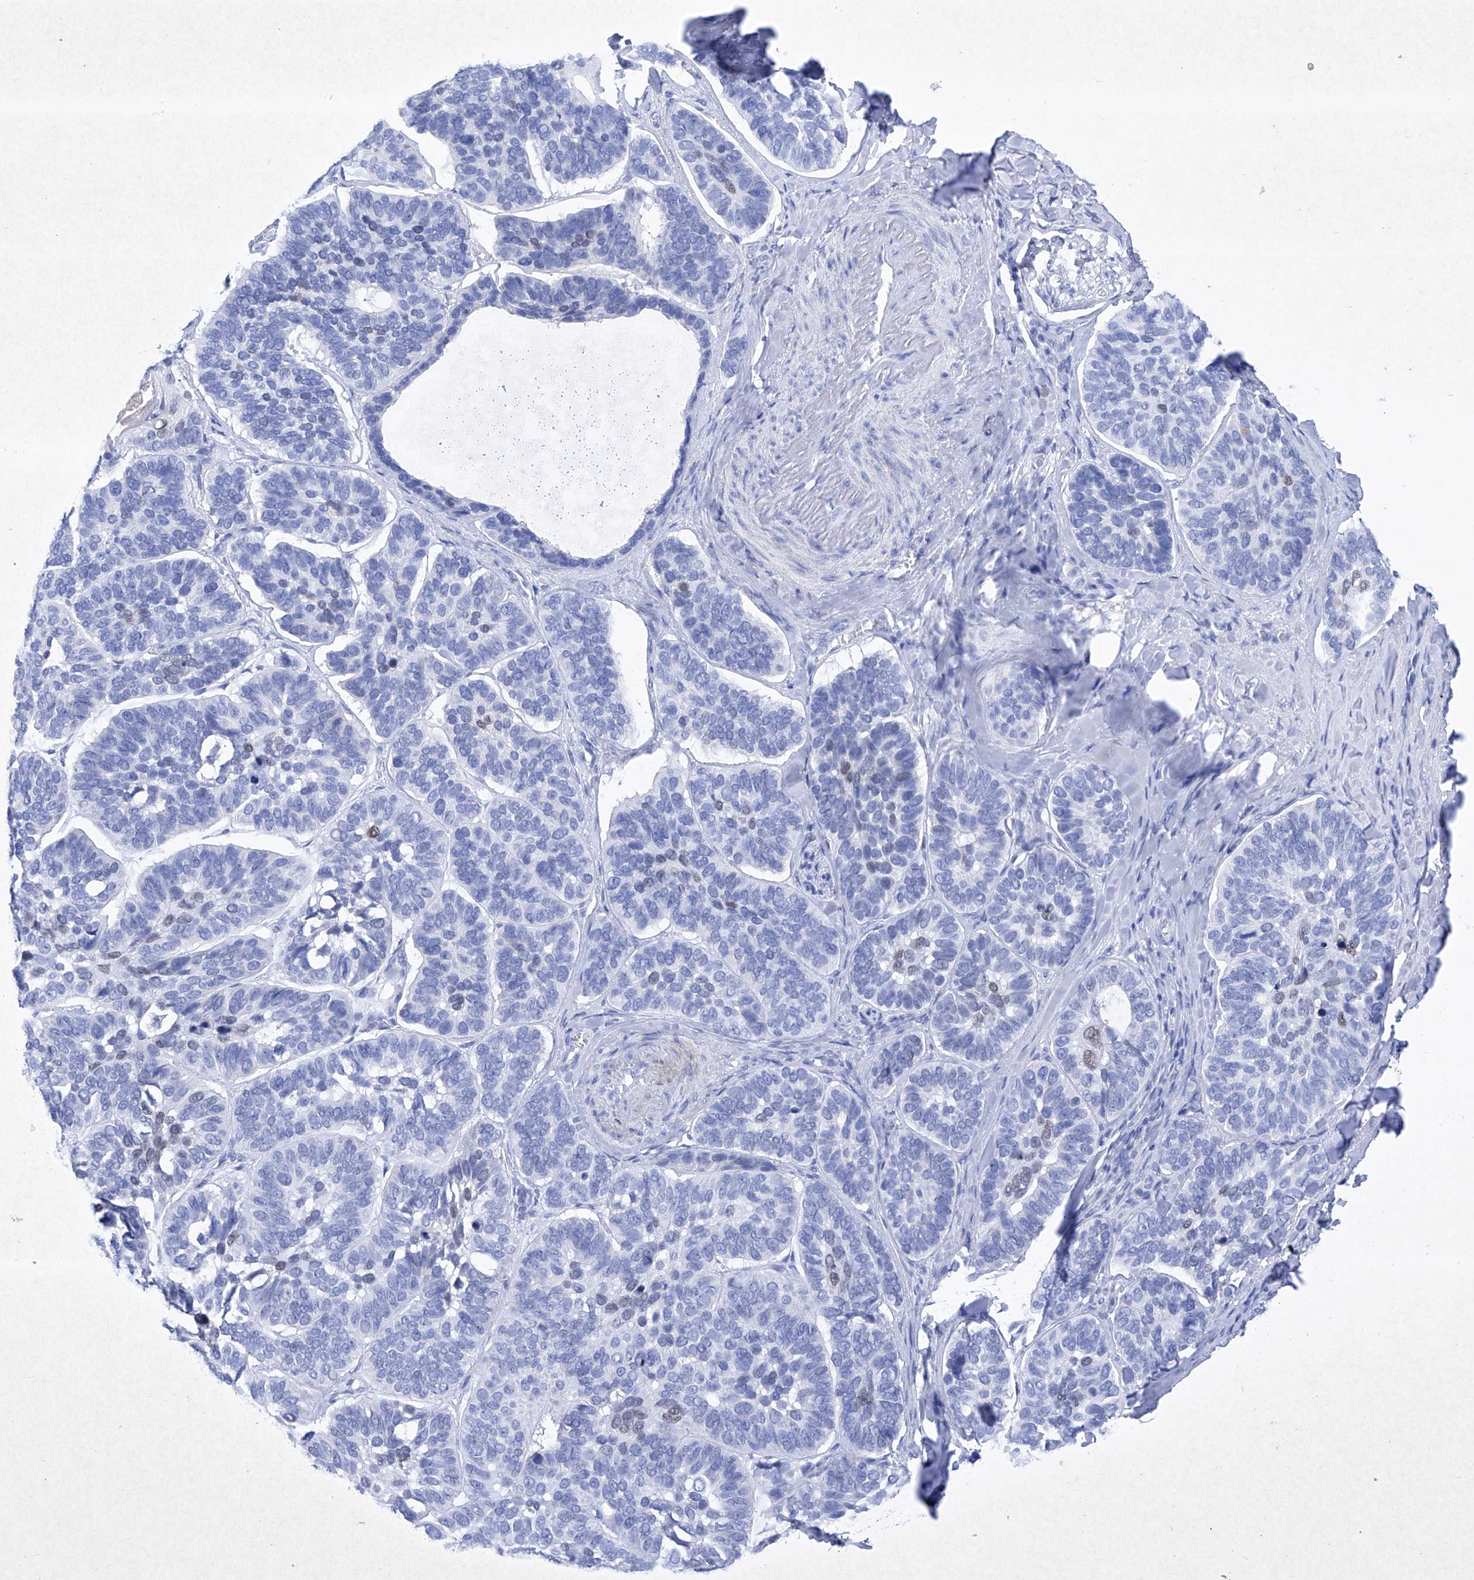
{"staining": {"intensity": "weak", "quantity": "<25%", "location": "nuclear"}, "tissue": "skin cancer", "cell_type": "Tumor cells", "image_type": "cancer", "snomed": [{"axis": "morphology", "description": "Basal cell carcinoma"}, {"axis": "topography", "description": "Skin"}], "caption": "Protein analysis of skin basal cell carcinoma reveals no significant positivity in tumor cells.", "gene": "BARX2", "patient": {"sex": "male", "age": 62}}